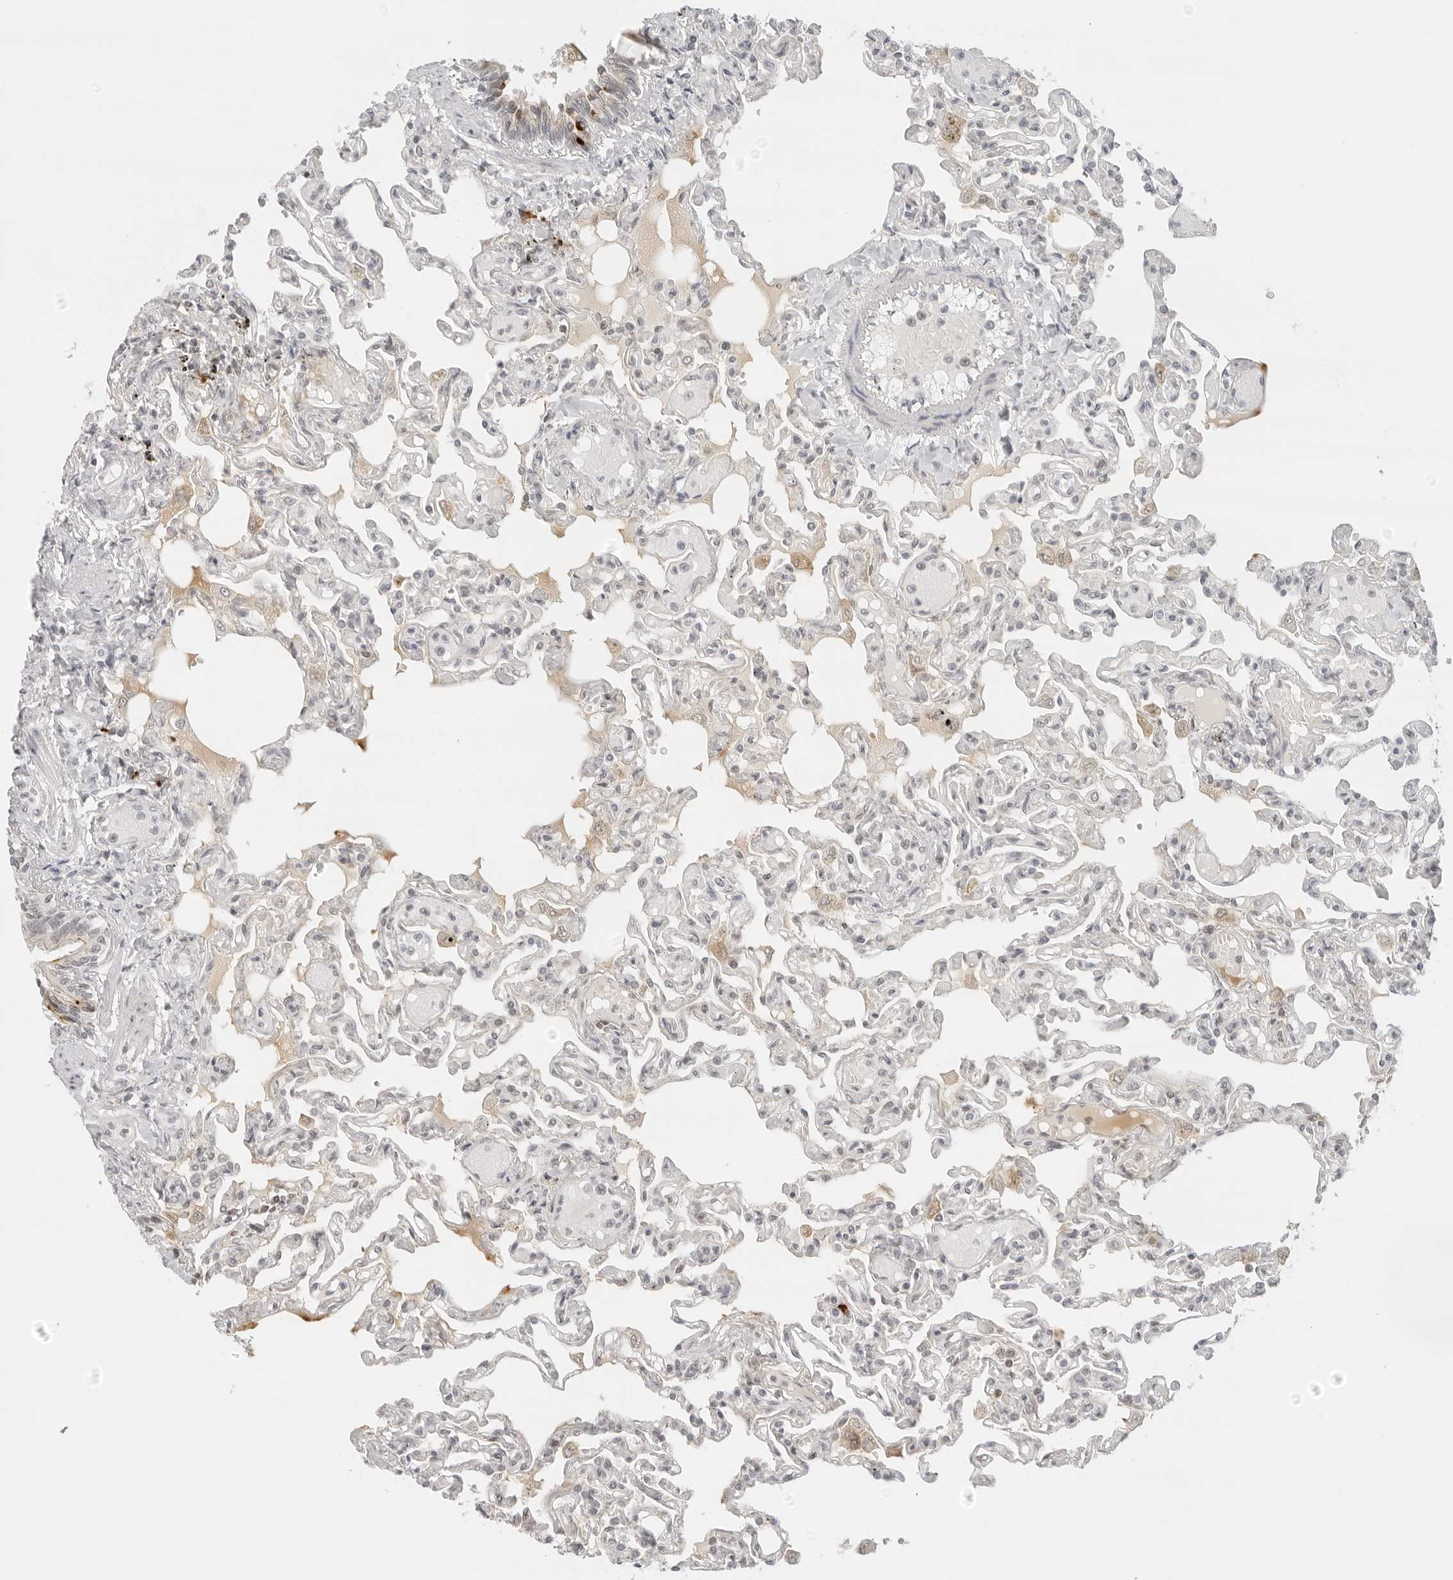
{"staining": {"intensity": "weak", "quantity": "<25%", "location": "cytoplasmic/membranous"}, "tissue": "lung", "cell_type": "Alveolar cells", "image_type": "normal", "snomed": [{"axis": "morphology", "description": "Normal tissue, NOS"}, {"axis": "topography", "description": "Lung"}], "caption": "DAB (3,3'-diaminobenzidine) immunohistochemical staining of benign lung demonstrates no significant staining in alveolar cells.", "gene": "ZNF678", "patient": {"sex": "male", "age": 21}}